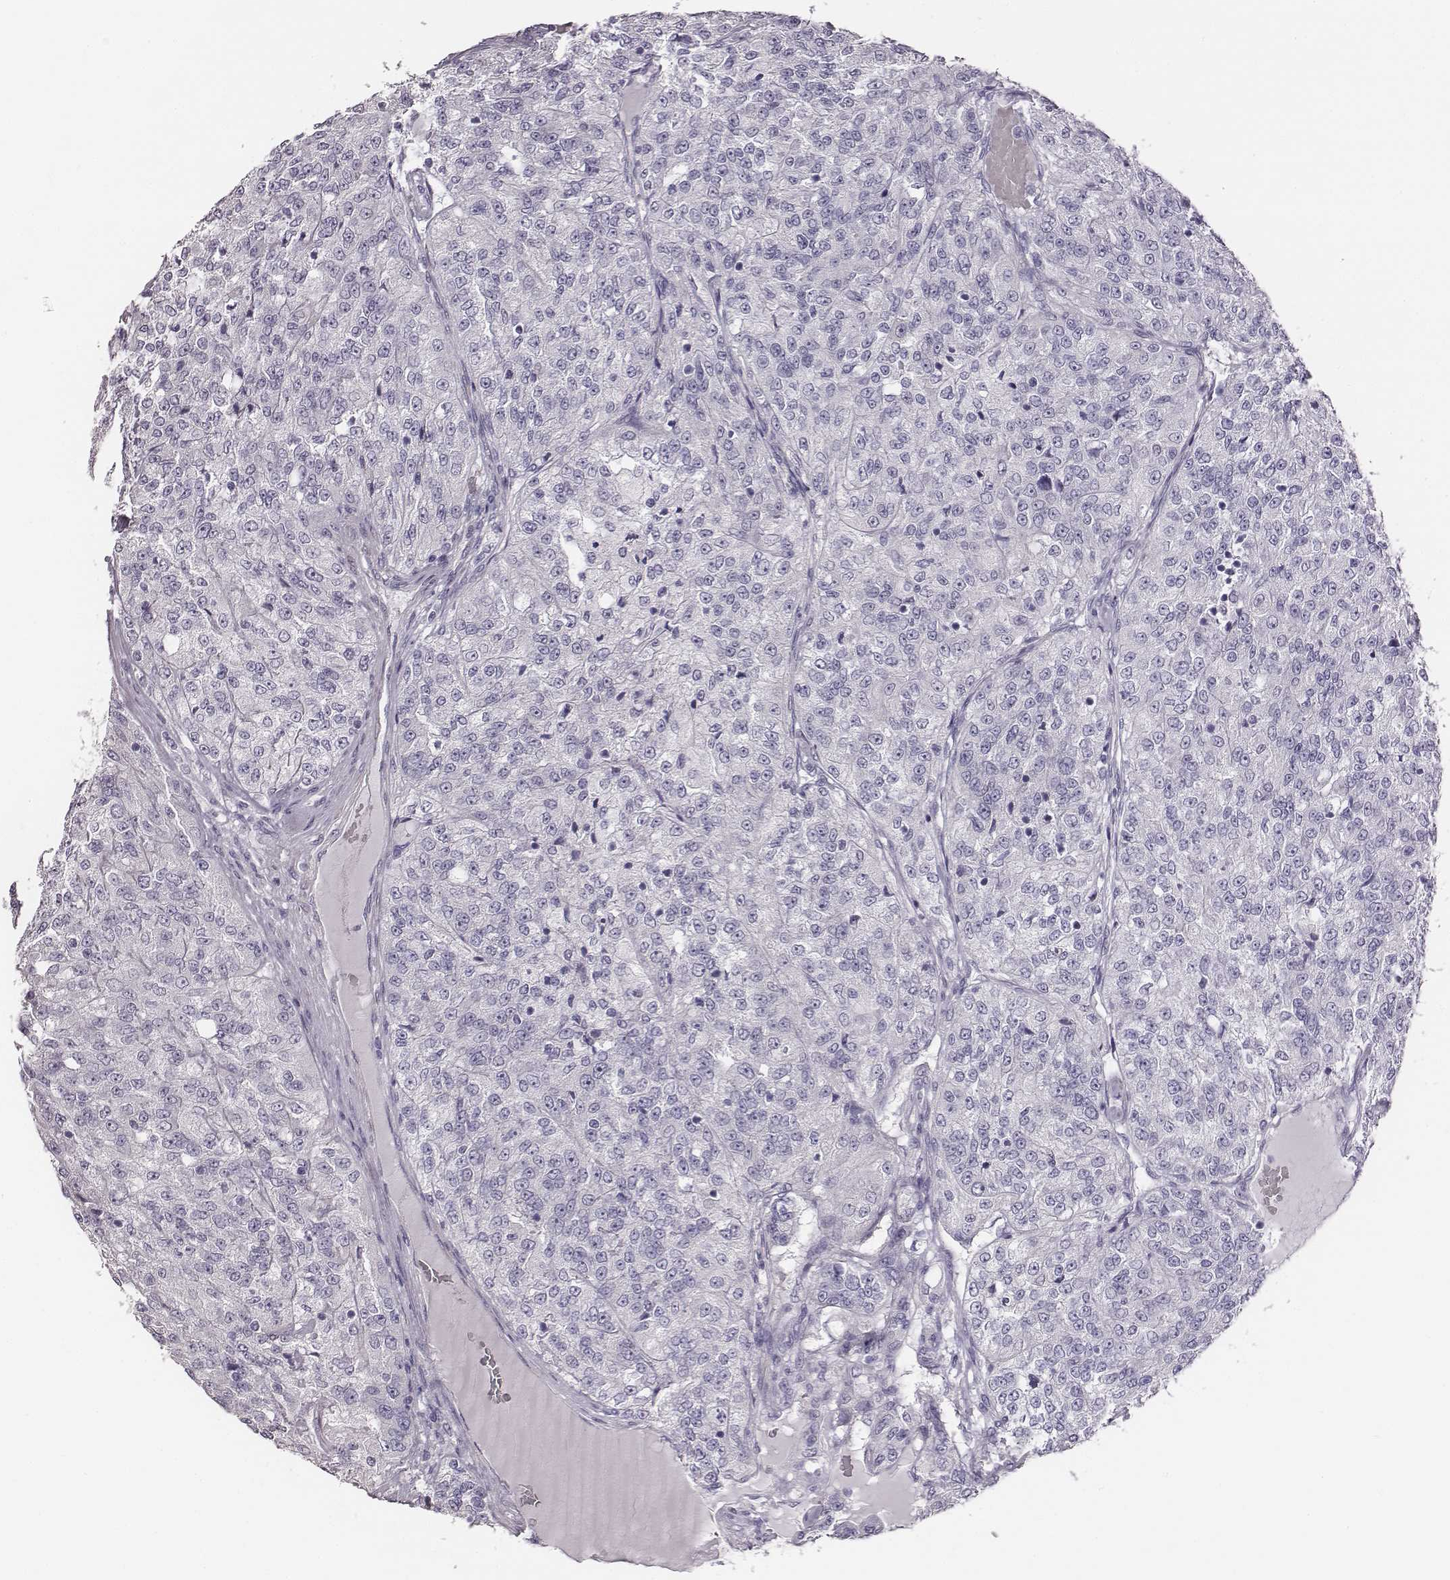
{"staining": {"intensity": "negative", "quantity": "none", "location": "none"}, "tissue": "renal cancer", "cell_type": "Tumor cells", "image_type": "cancer", "snomed": [{"axis": "morphology", "description": "Adenocarcinoma, NOS"}, {"axis": "topography", "description": "Kidney"}], "caption": "Immunohistochemistry (IHC) histopathology image of human adenocarcinoma (renal) stained for a protein (brown), which exhibits no expression in tumor cells. The staining was performed using DAB (3,3'-diaminobenzidine) to visualize the protein expression in brown, while the nuclei were stained in blue with hematoxylin (Magnification: 20x).", "gene": "GUCA1A", "patient": {"sex": "female", "age": 63}}